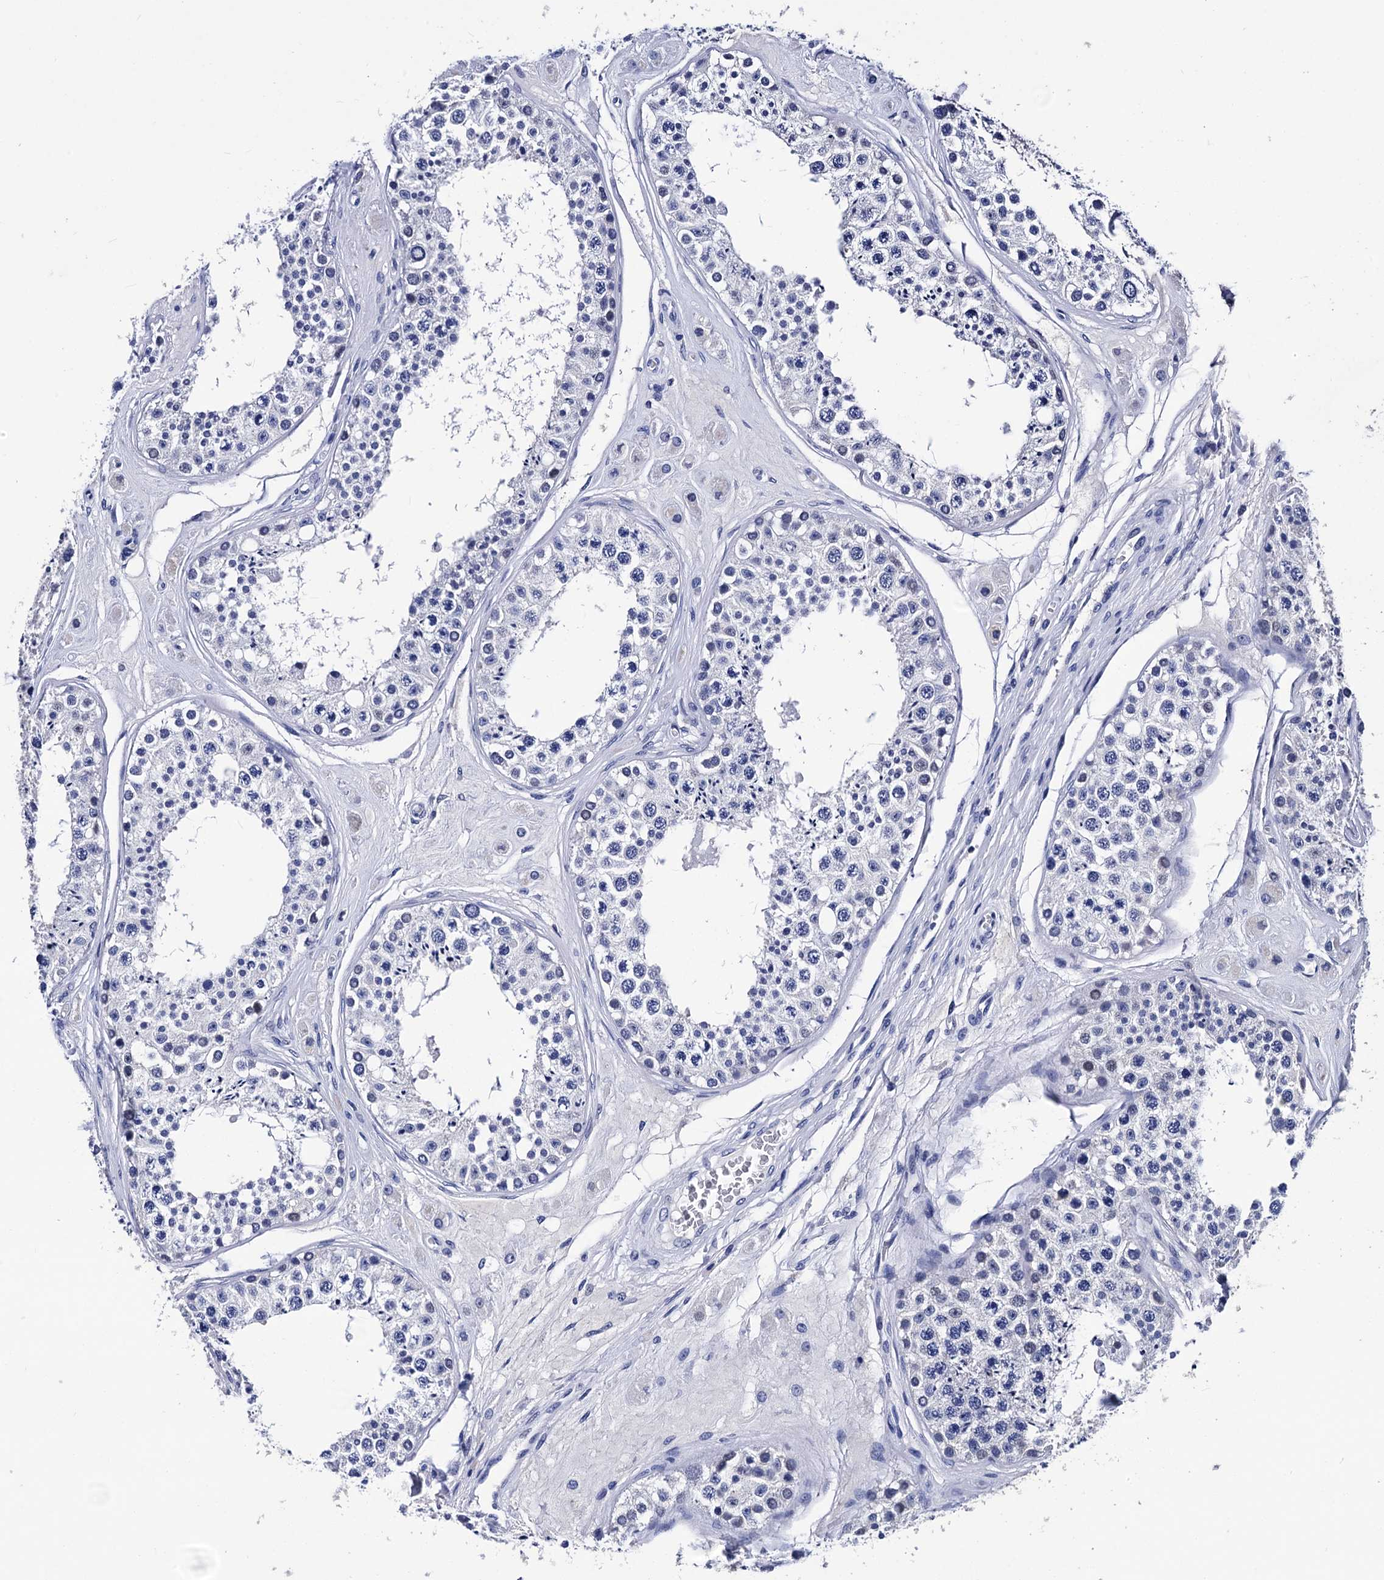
{"staining": {"intensity": "negative", "quantity": "none", "location": "none"}, "tissue": "testis", "cell_type": "Cells in seminiferous ducts", "image_type": "normal", "snomed": [{"axis": "morphology", "description": "Normal tissue, NOS"}, {"axis": "topography", "description": "Testis"}], "caption": "Cells in seminiferous ducts show no significant staining in benign testis. (DAB (3,3'-diaminobenzidine) IHC visualized using brightfield microscopy, high magnification).", "gene": "LRRC30", "patient": {"sex": "male", "age": 25}}